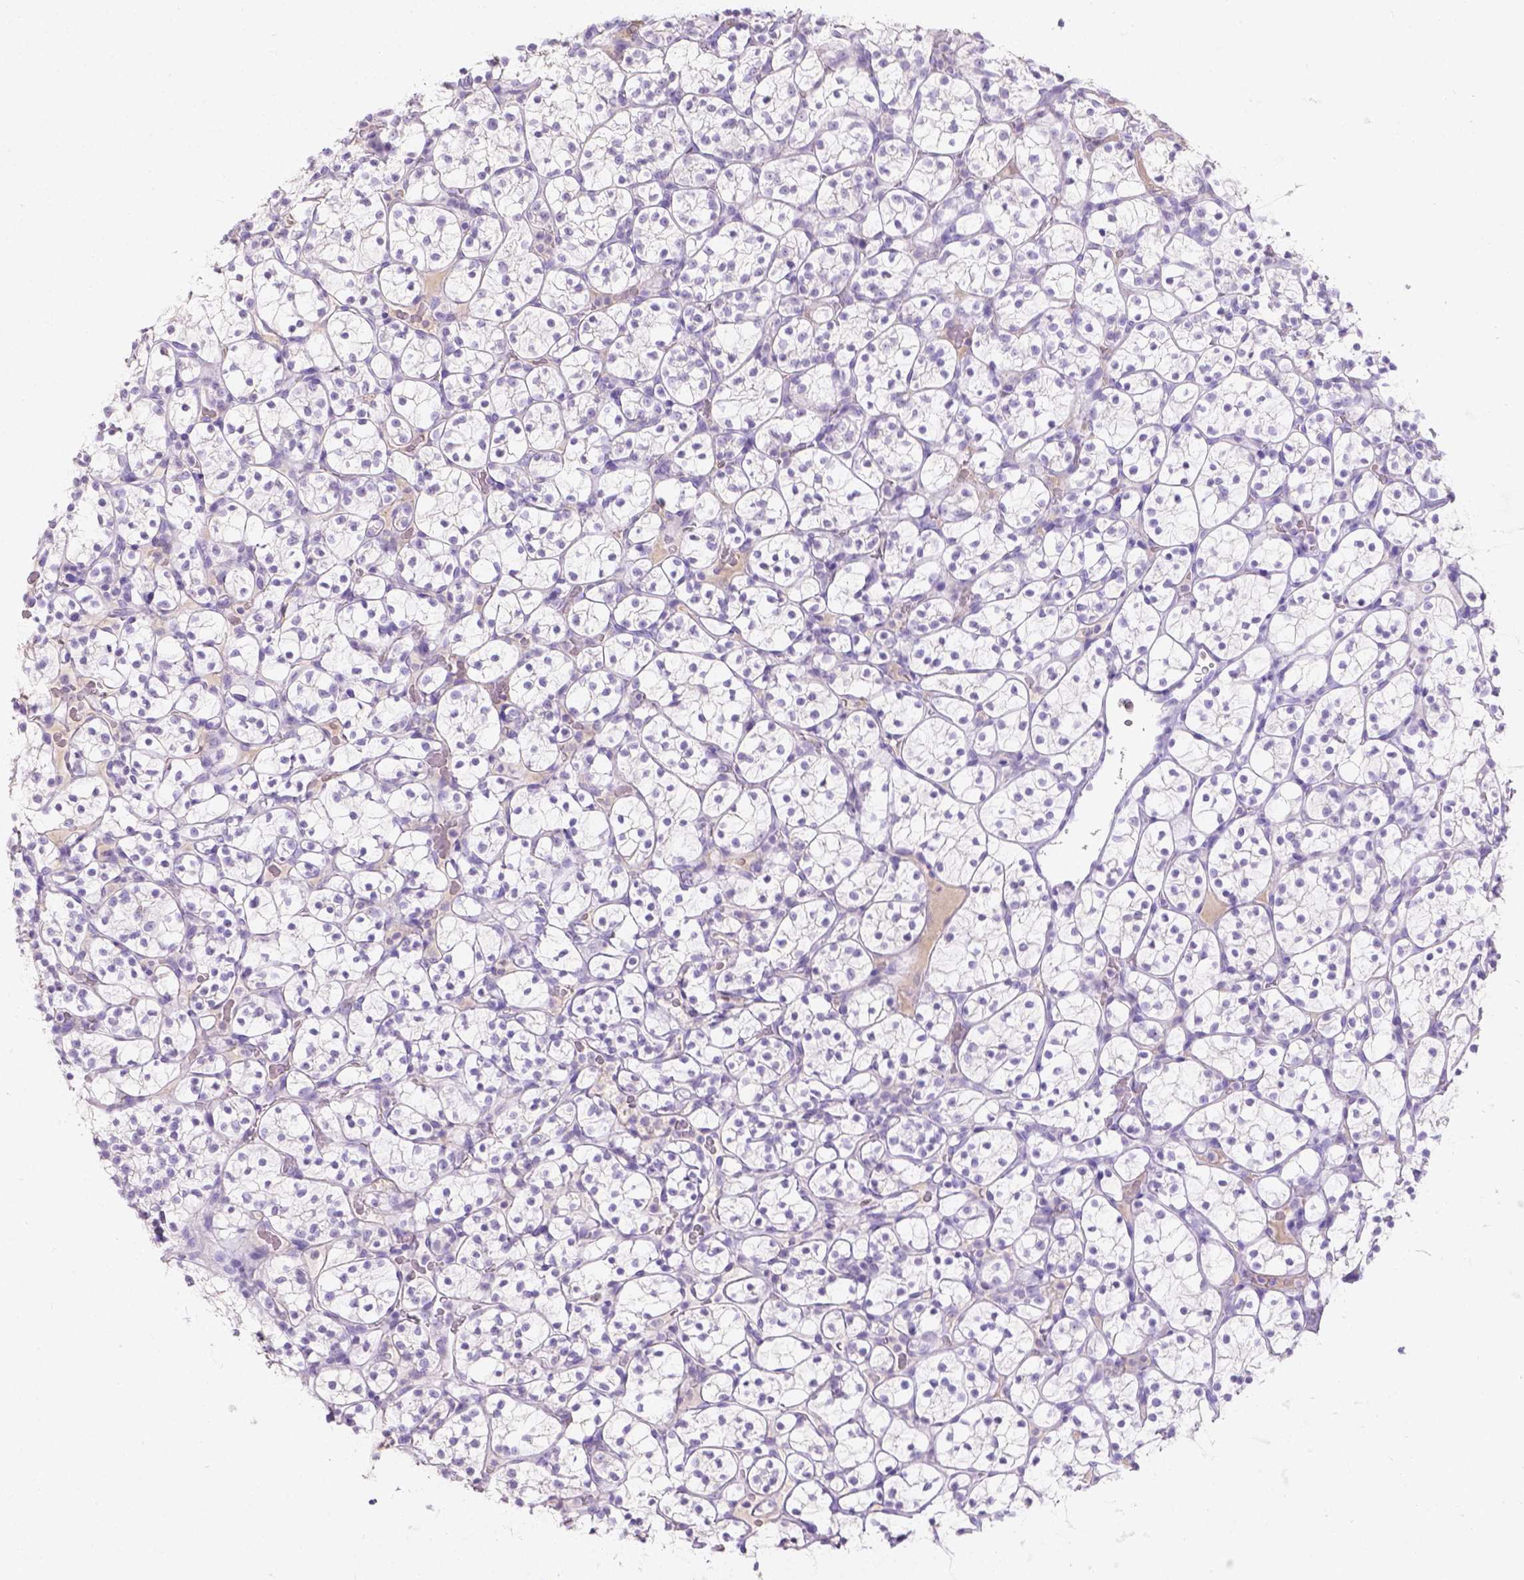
{"staining": {"intensity": "negative", "quantity": "none", "location": "none"}, "tissue": "renal cancer", "cell_type": "Tumor cells", "image_type": "cancer", "snomed": [{"axis": "morphology", "description": "Adenocarcinoma, NOS"}, {"axis": "topography", "description": "Kidney"}], "caption": "Tumor cells are negative for protein expression in human renal adenocarcinoma.", "gene": "GAL3ST2", "patient": {"sex": "female", "age": 89}}